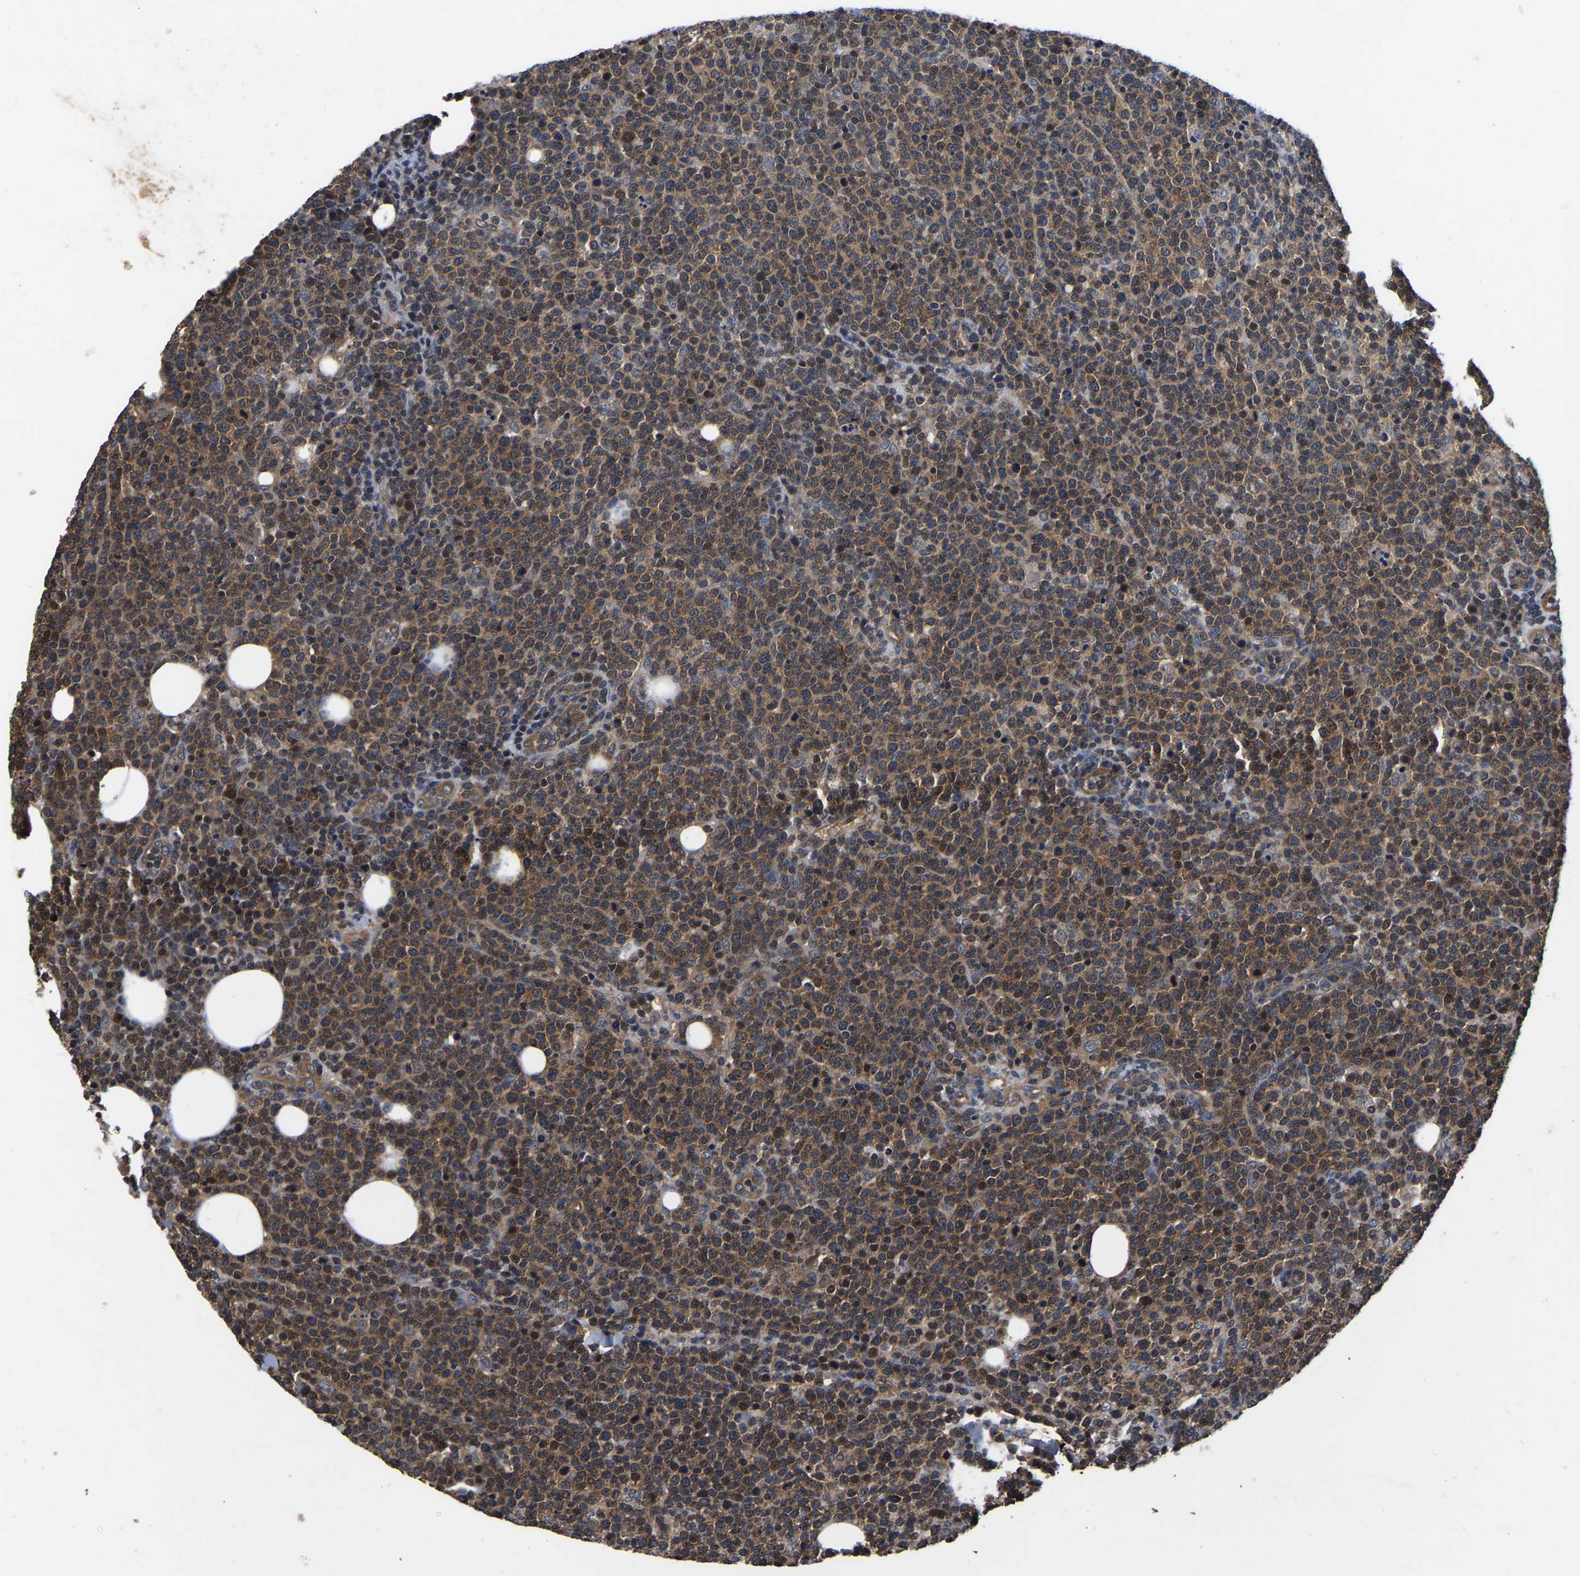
{"staining": {"intensity": "moderate", "quantity": ">75%", "location": "cytoplasmic/membranous"}, "tissue": "lymphoma", "cell_type": "Tumor cells", "image_type": "cancer", "snomed": [{"axis": "morphology", "description": "Malignant lymphoma, non-Hodgkin's type, High grade"}, {"axis": "topography", "description": "Lymph node"}], "caption": "A high-resolution photomicrograph shows immunohistochemistry (IHC) staining of high-grade malignant lymphoma, non-Hodgkin's type, which reveals moderate cytoplasmic/membranous positivity in about >75% of tumor cells. The staining was performed using DAB (3,3'-diaminobenzidine) to visualize the protein expression in brown, while the nuclei were stained in blue with hematoxylin (Magnification: 20x).", "gene": "FGD5", "patient": {"sex": "male", "age": 61}}